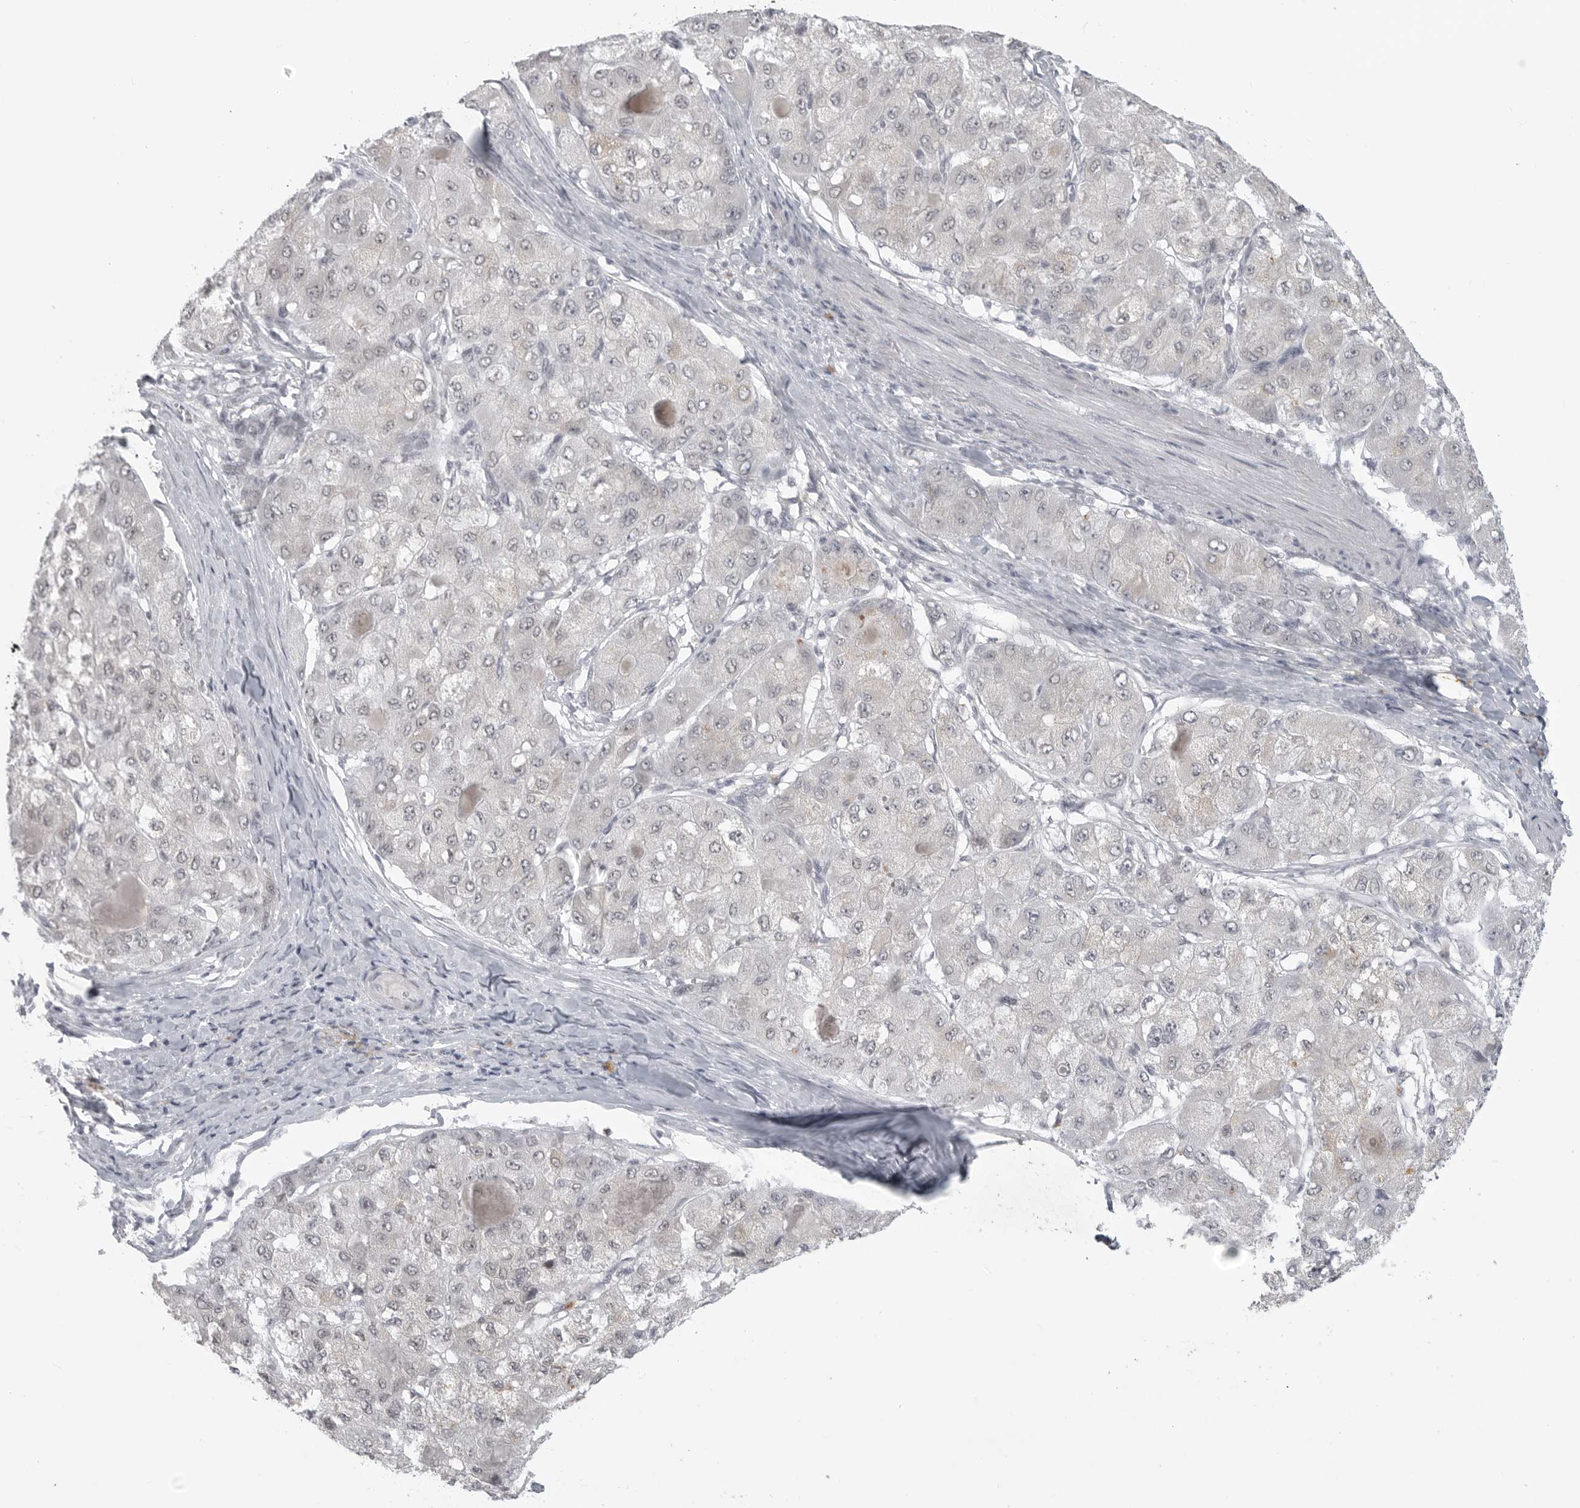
{"staining": {"intensity": "negative", "quantity": "none", "location": "none"}, "tissue": "liver cancer", "cell_type": "Tumor cells", "image_type": "cancer", "snomed": [{"axis": "morphology", "description": "Carcinoma, Hepatocellular, NOS"}, {"axis": "topography", "description": "Liver"}], "caption": "Immunohistochemistry (IHC) histopathology image of liver cancer (hepatocellular carcinoma) stained for a protein (brown), which reveals no staining in tumor cells.", "gene": "TCTN3", "patient": {"sex": "male", "age": 80}}